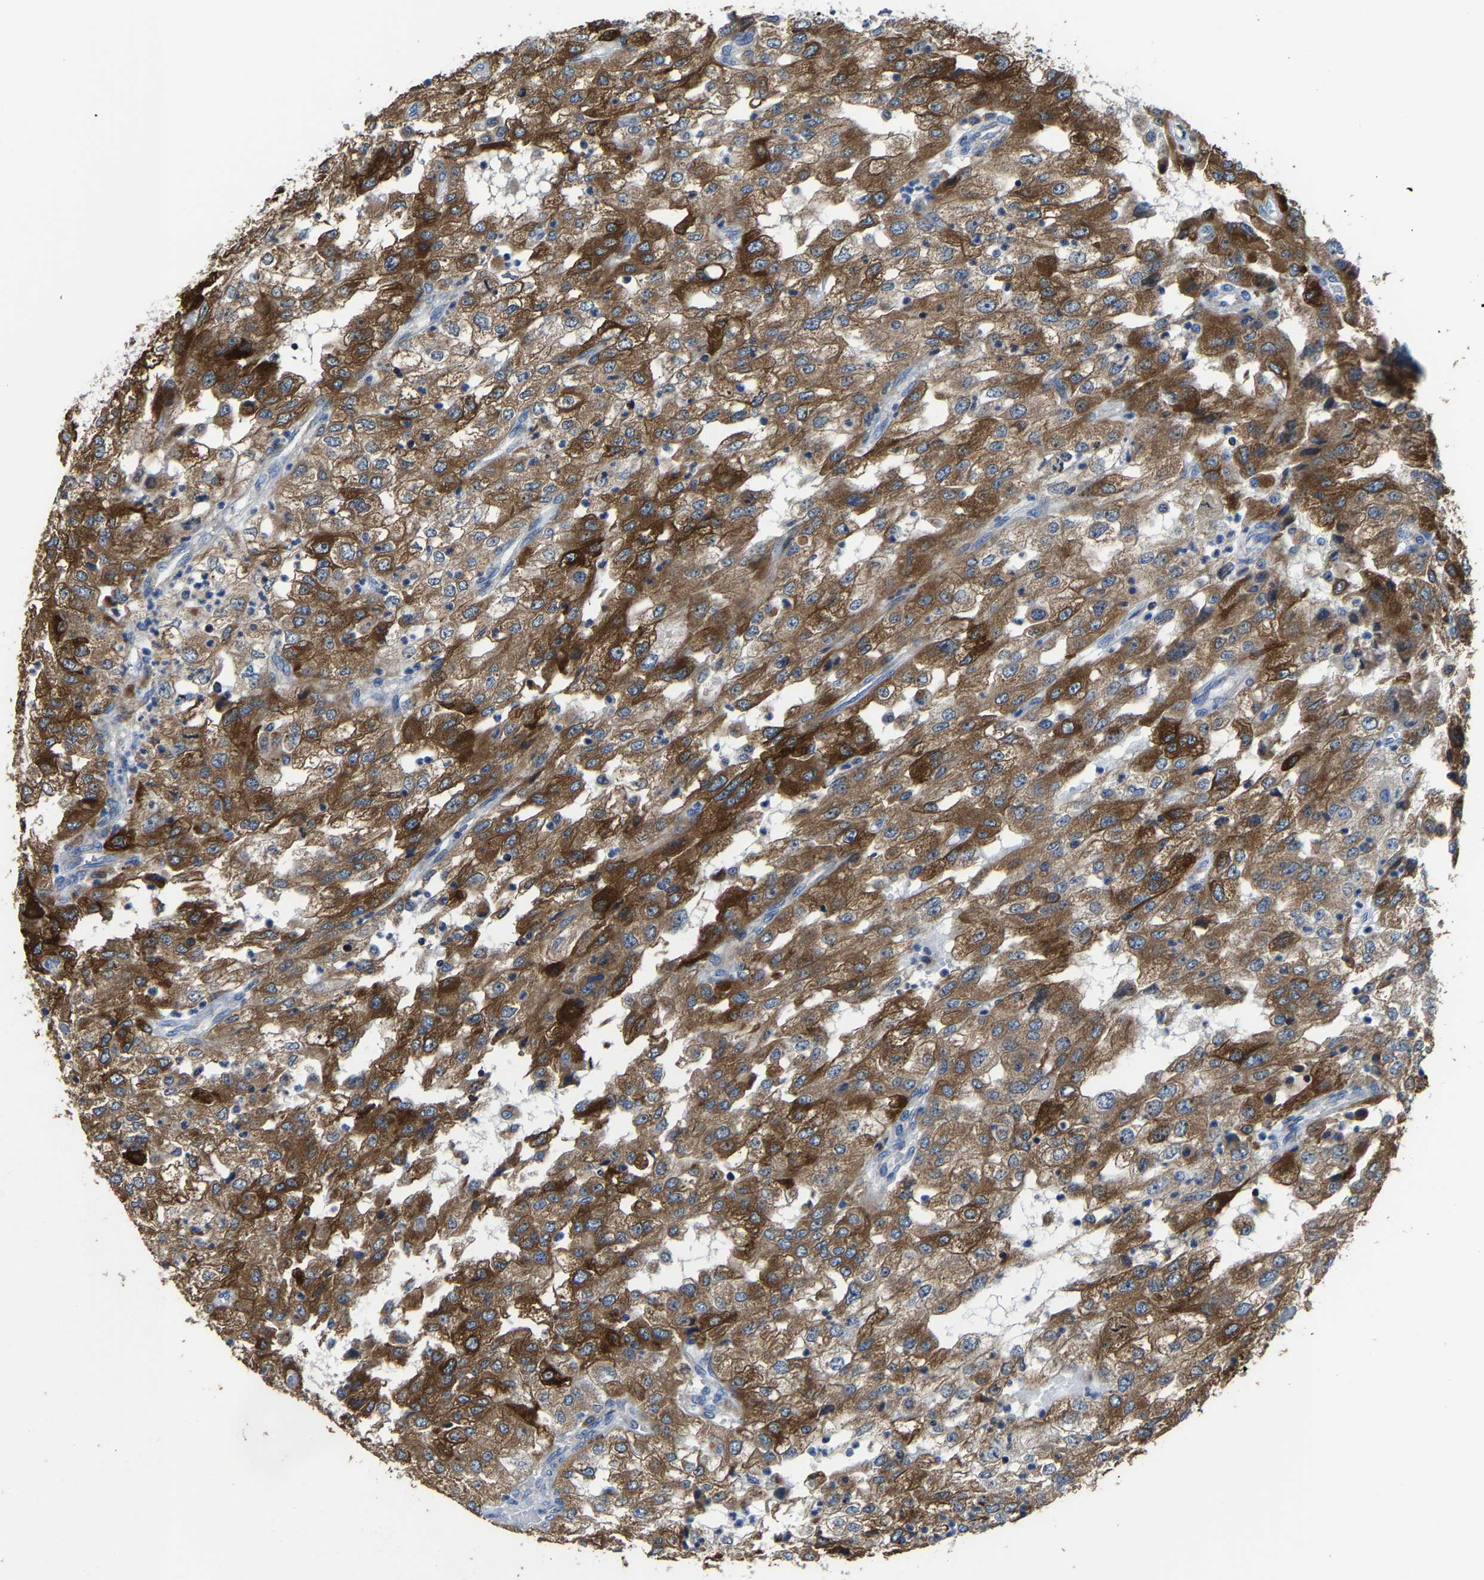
{"staining": {"intensity": "strong", "quantity": ">75%", "location": "cytoplasmic/membranous"}, "tissue": "renal cancer", "cell_type": "Tumor cells", "image_type": "cancer", "snomed": [{"axis": "morphology", "description": "Adenocarcinoma, NOS"}, {"axis": "topography", "description": "Kidney"}], "caption": "IHC histopathology image of renal adenocarcinoma stained for a protein (brown), which displays high levels of strong cytoplasmic/membranous staining in approximately >75% of tumor cells.", "gene": "AGK", "patient": {"sex": "female", "age": 54}}